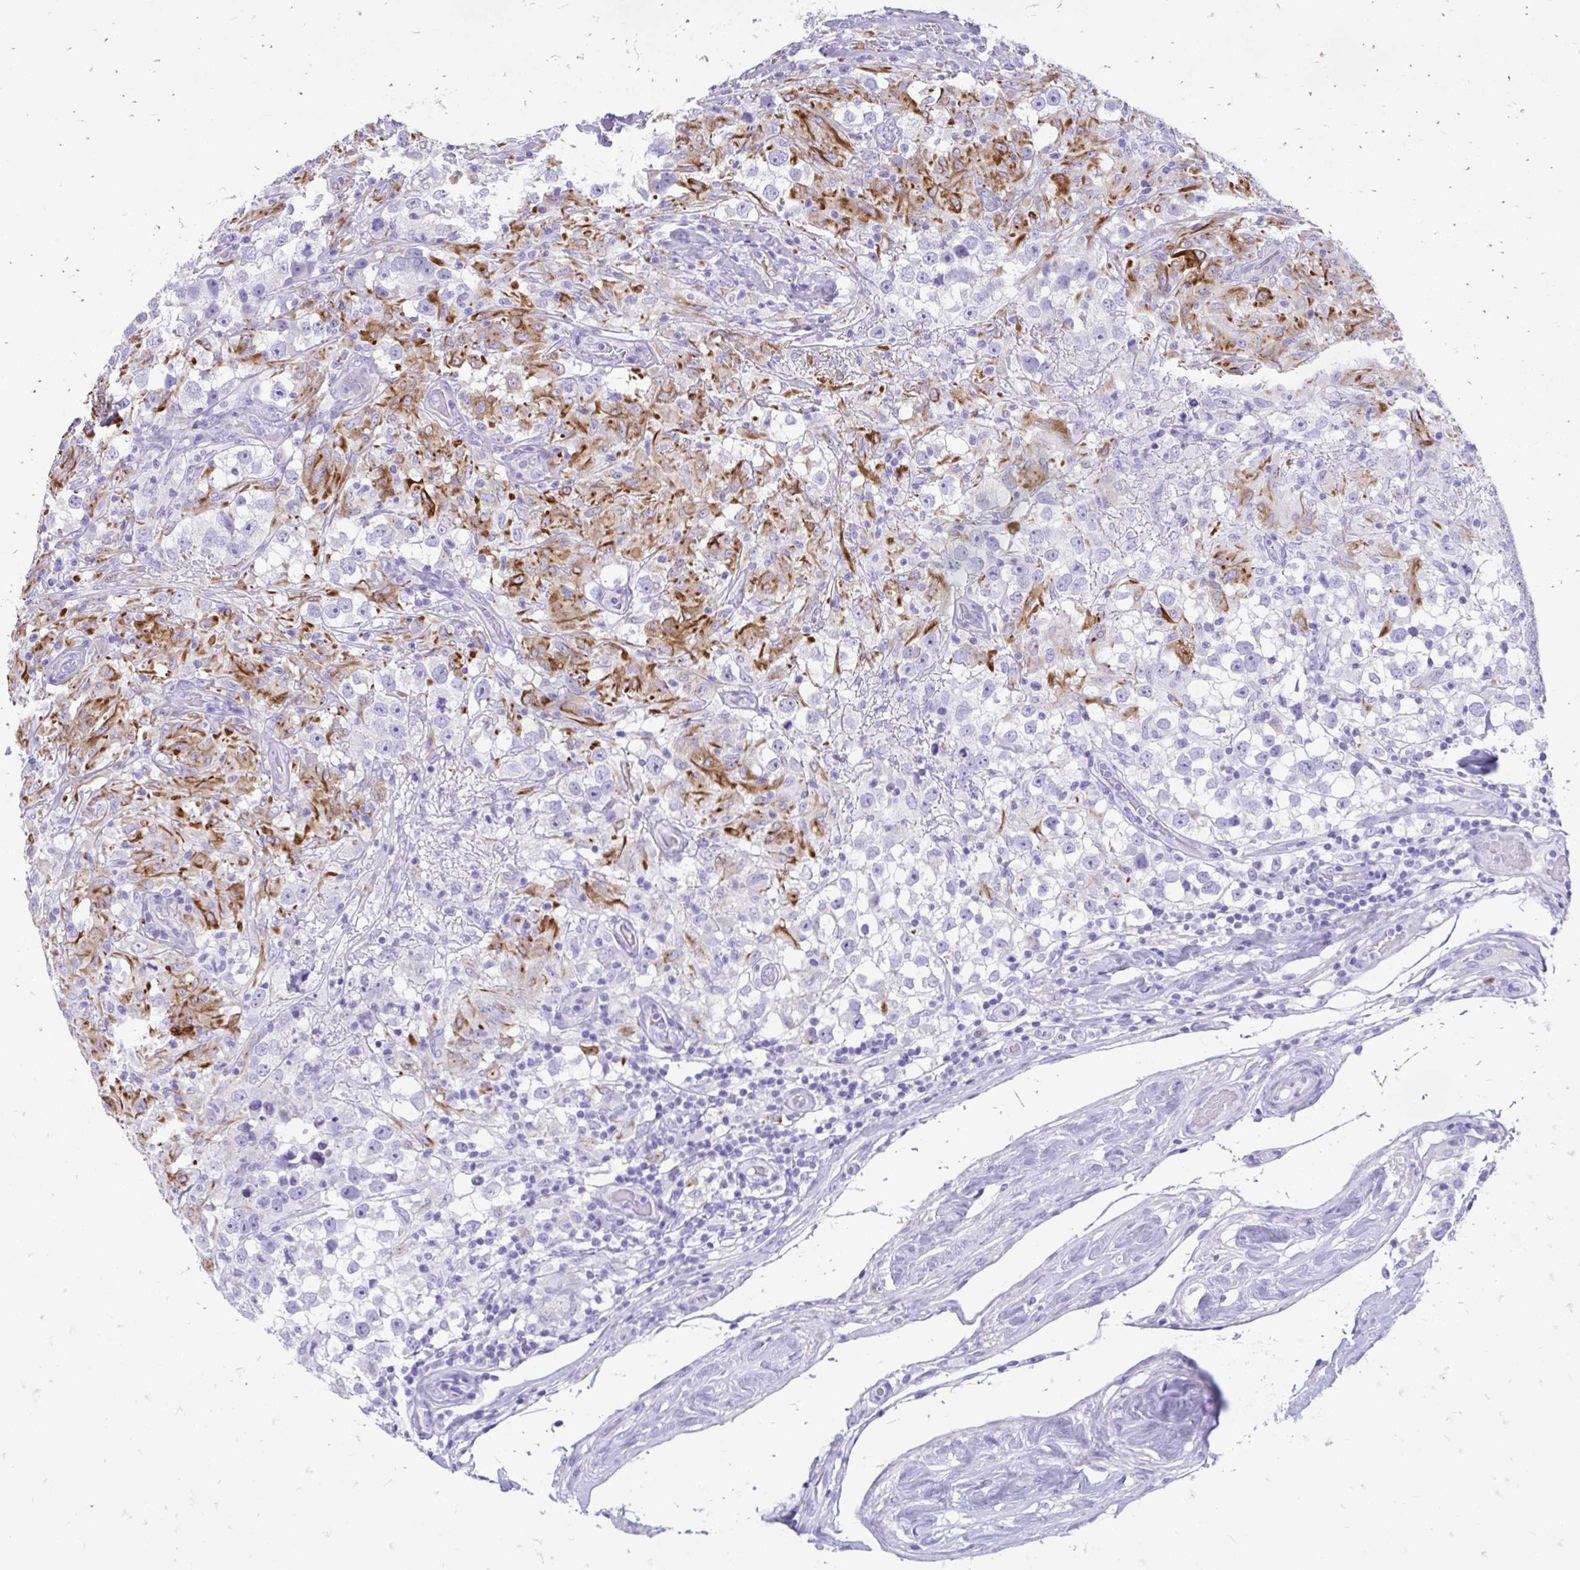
{"staining": {"intensity": "negative", "quantity": "none", "location": "none"}, "tissue": "testis cancer", "cell_type": "Tumor cells", "image_type": "cancer", "snomed": [{"axis": "morphology", "description": "Seminoma, NOS"}, {"axis": "topography", "description": "Testis"}], "caption": "This is an immunohistochemistry image of human seminoma (testis). There is no staining in tumor cells.", "gene": "ZNF699", "patient": {"sex": "male", "age": 46}}